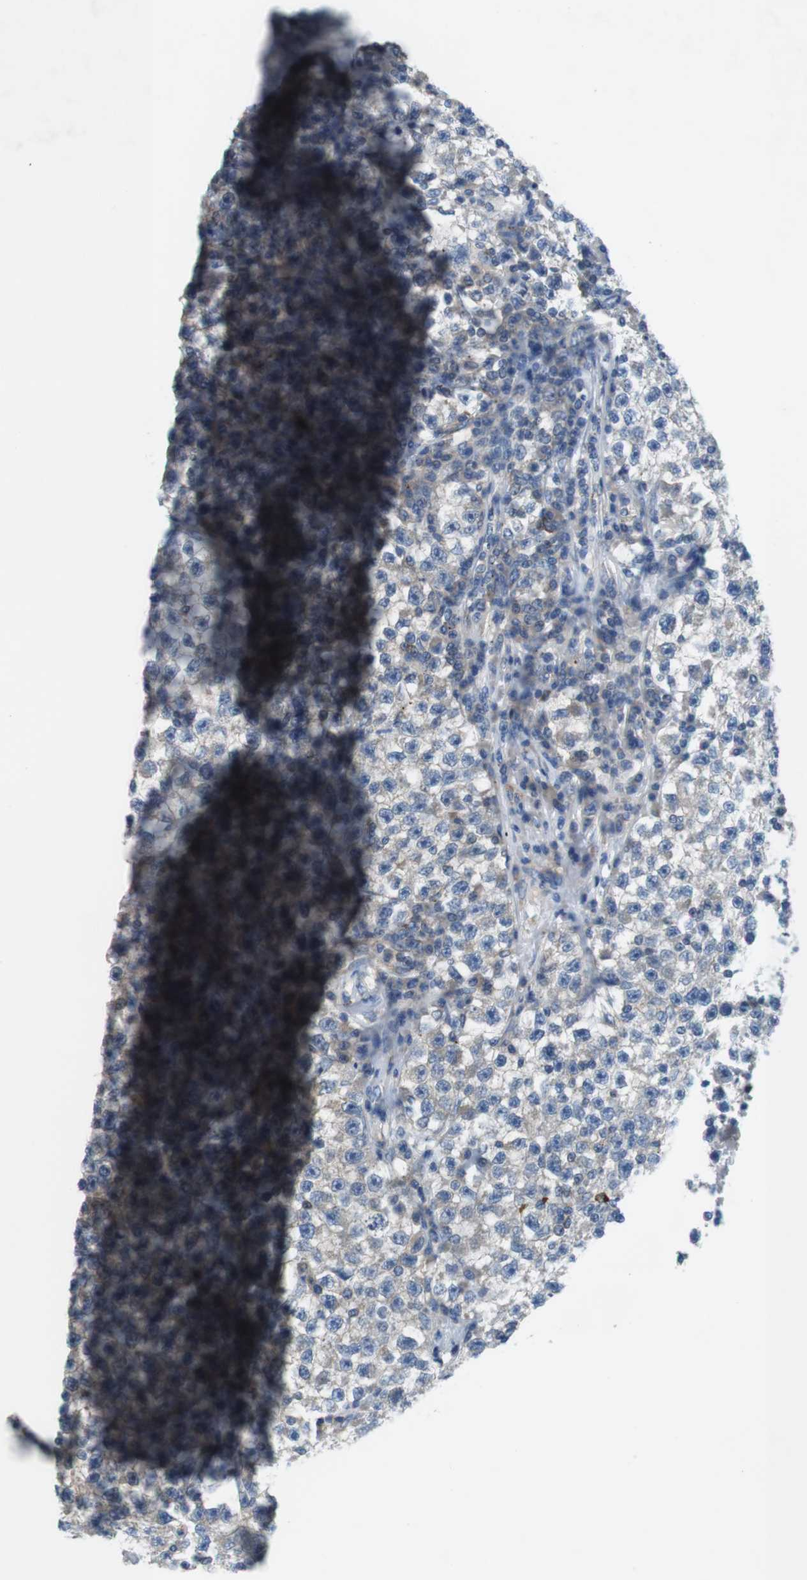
{"staining": {"intensity": "negative", "quantity": "none", "location": "none"}, "tissue": "testis cancer", "cell_type": "Tumor cells", "image_type": "cancer", "snomed": [{"axis": "morphology", "description": "Seminoma, NOS"}, {"axis": "topography", "description": "Testis"}], "caption": "Immunohistochemical staining of seminoma (testis) reveals no significant positivity in tumor cells.", "gene": "DCLK1", "patient": {"sex": "male", "age": 22}}